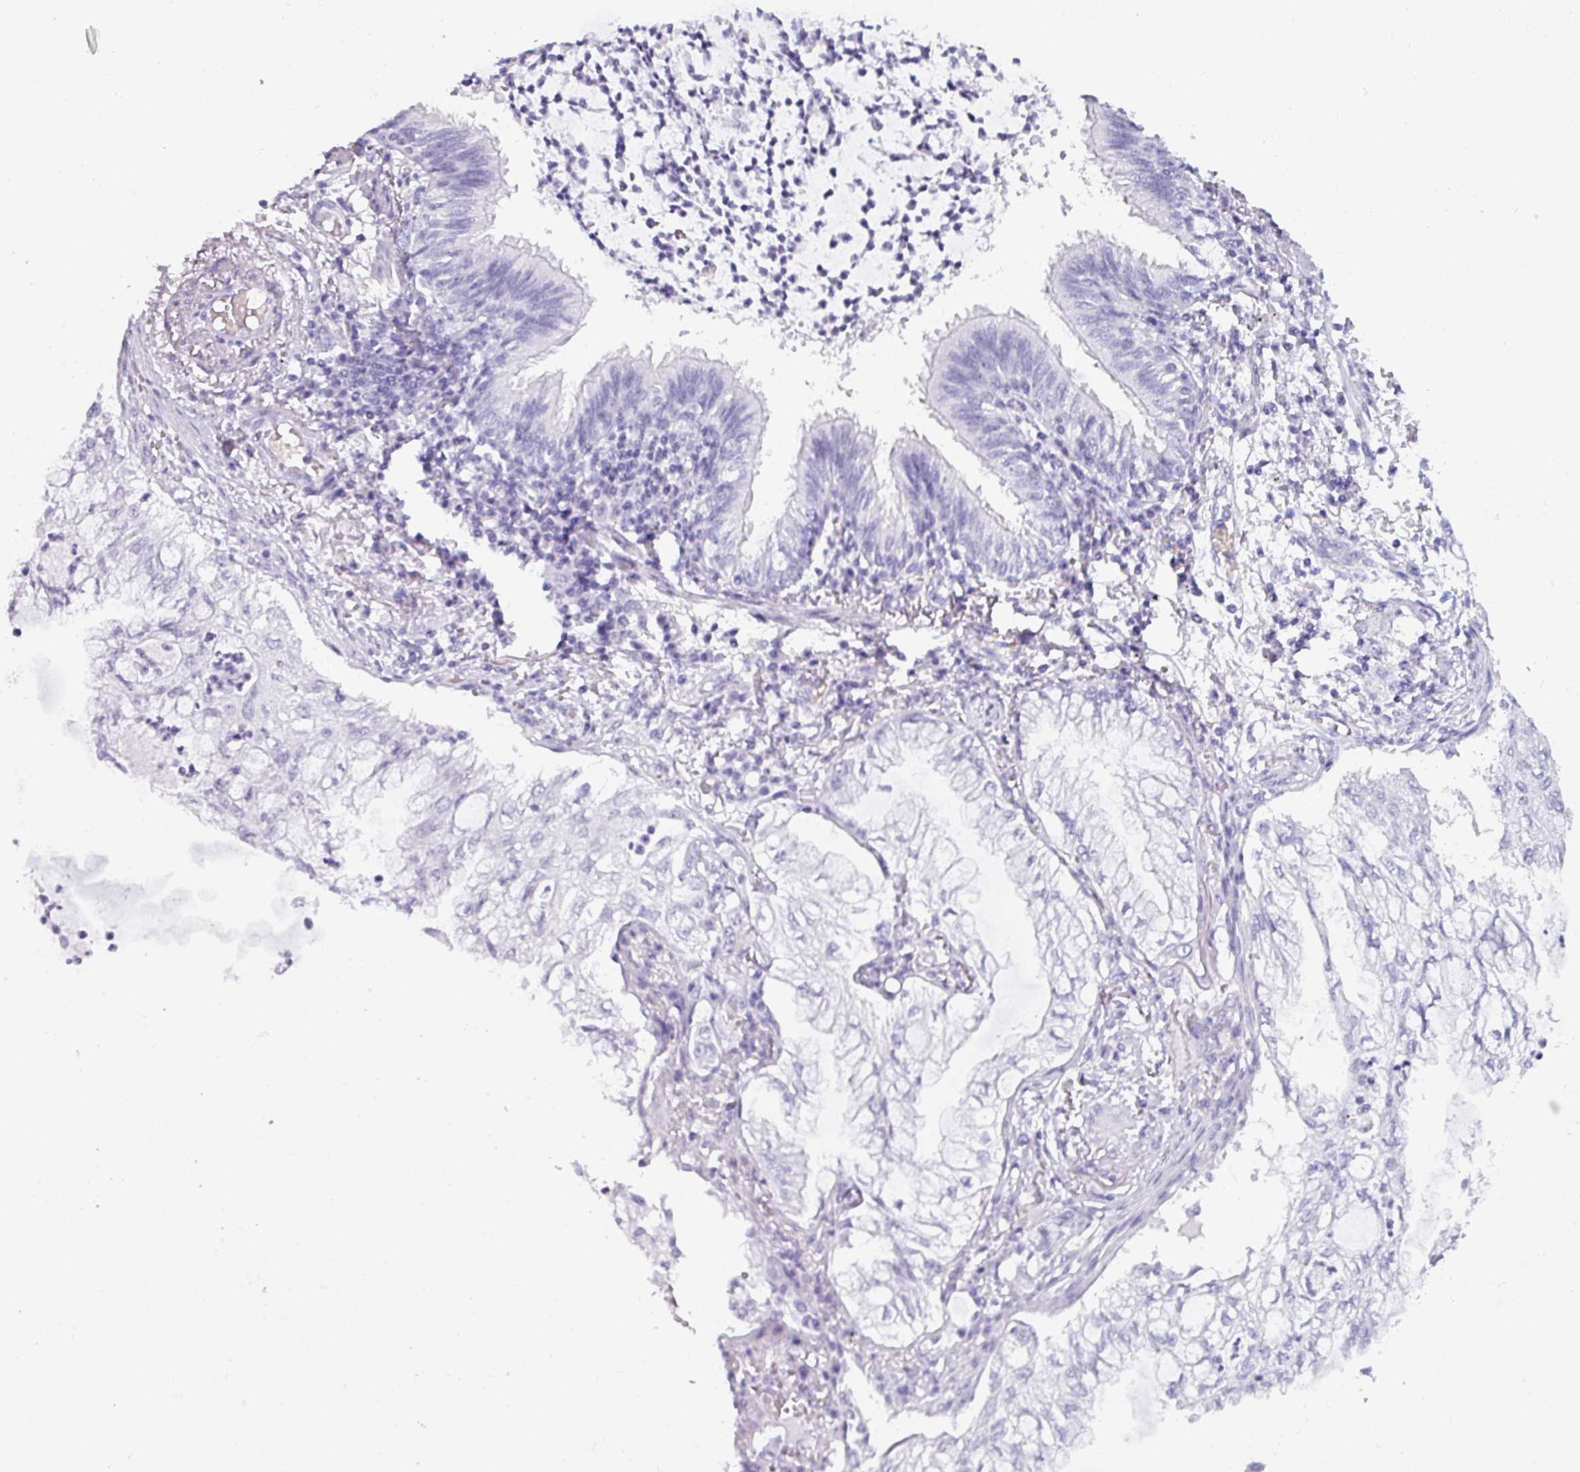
{"staining": {"intensity": "negative", "quantity": "none", "location": "none"}, "tissue": "lung cancer", "cell_type": "Tumor cells", "image_type": "cancer", "snomed": [{"axis": "morphology", "description": "Adenocarcinoma, NOS"}, {"axis": "topography", "description": "Lung"}], "caption": "DAB immunohistochemical staining of human lung cancer demonstrates no significant staining in tumor cells. (DAB IHC with hematoxylin counter stain).", "gene": "CRYBB2", "patient": {"sex": "female", "age": 70}}